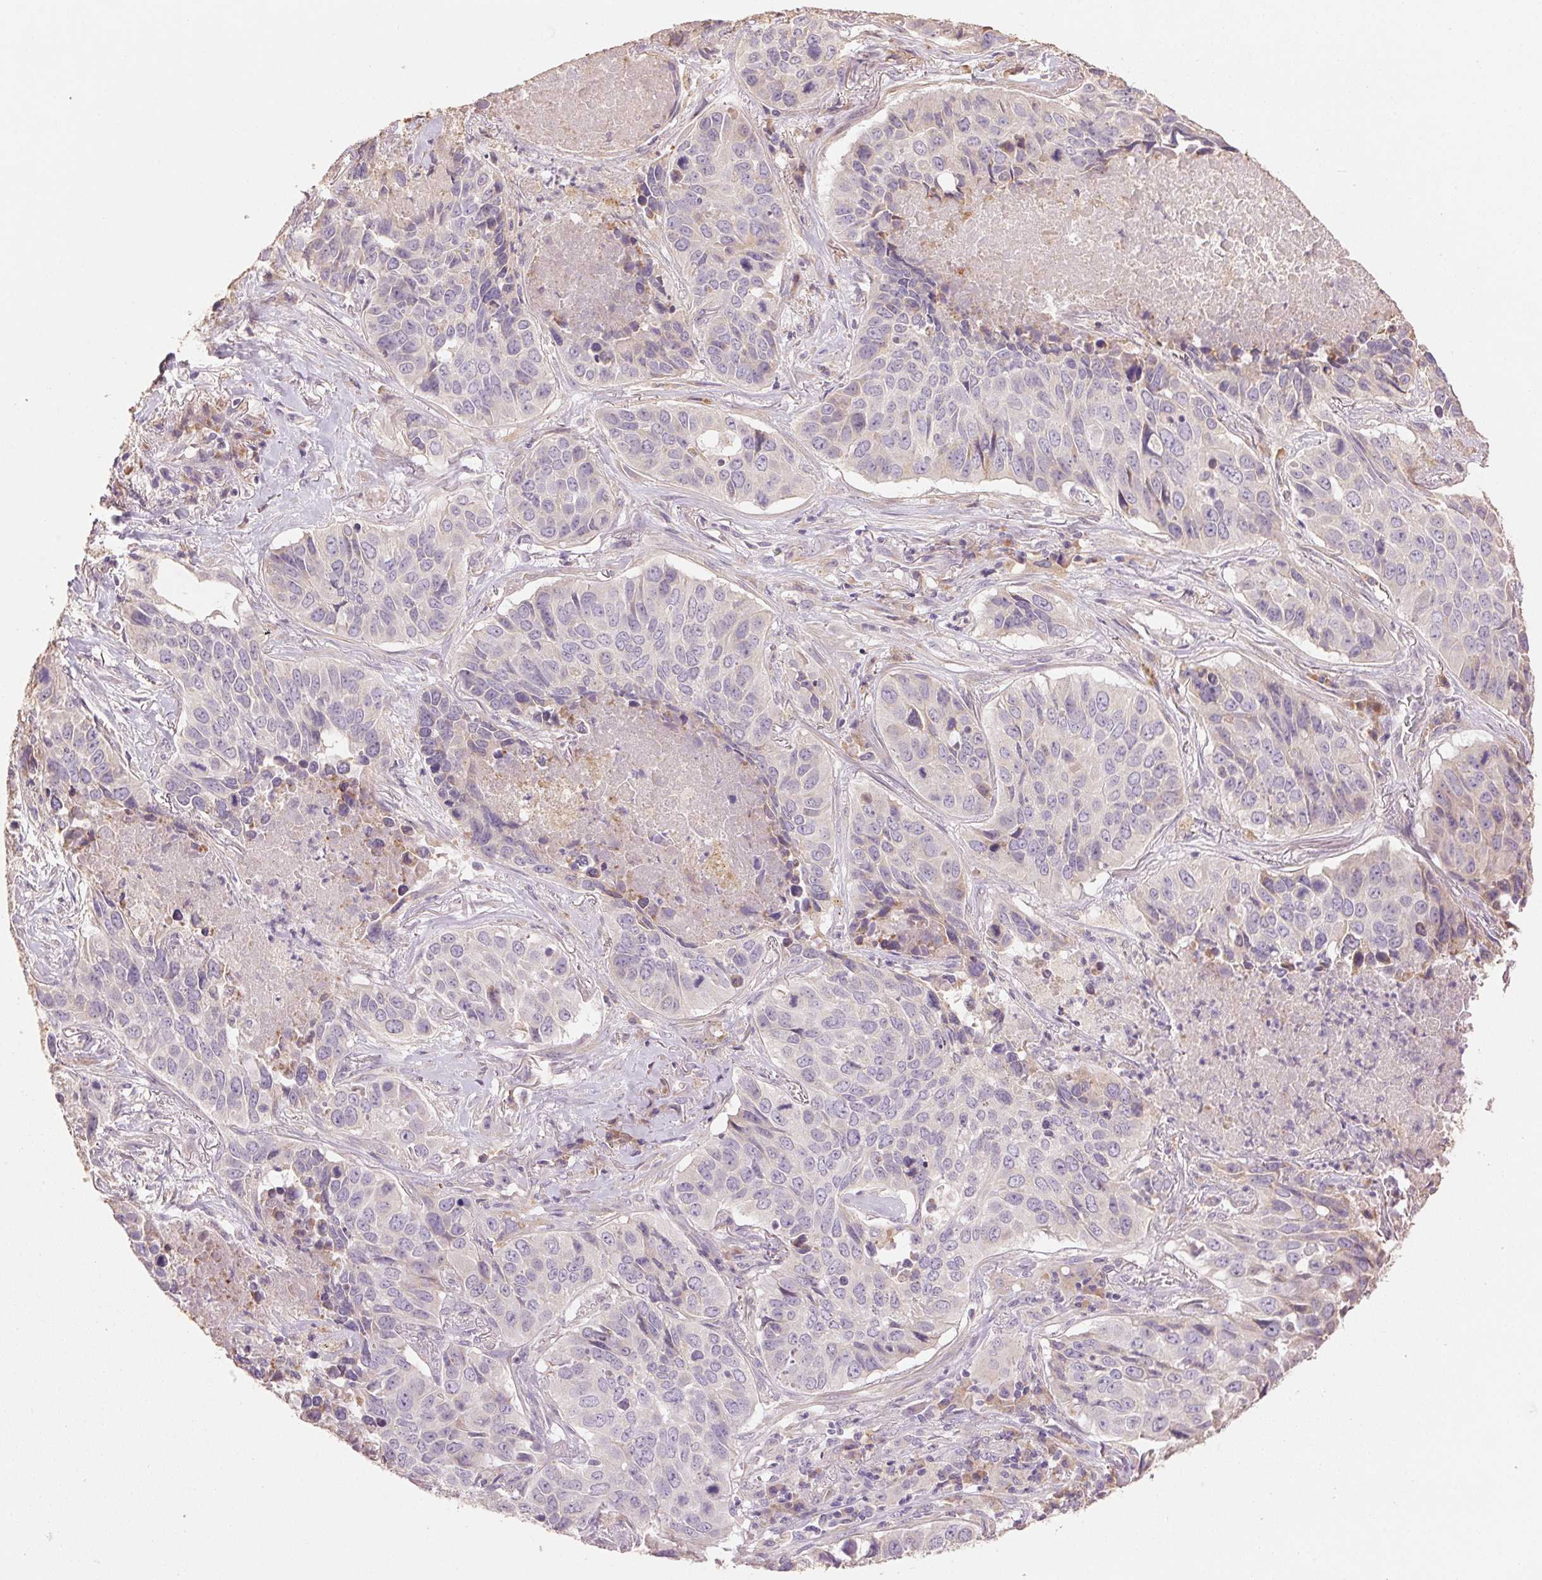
{"staining": {"intensity": "negative", "quantity": "none", "location": "none"}, "tissue": "lung cancer", "cell_type": "Tumor cells", "image_type": "cancer", "snomed": [{"axis": "morphology", "description": "Normal tissue, NOS"}, {"axis": "morphology", "description": "Squamous cell carcinoma, NOS"}, {"axis": "topography", "description": "Bronchus"}, {"axis": "topography", "description": "Lung"}], "caption": "IHC histopathology image of neoplastic tissue: human lung cancer stained with DAB (3,3'-diaminobenzidine) reveals no significant protein expression in tumor cells. The staining was performed using DAB (3,3'-diaminobenzidine) to visualize the protein expression in brown, while the nuclei were stained in blue with hematoxylin (Magnification: 20x).", "gene": "LYZL6", "patient": {"sex": "male", "age": 64}}